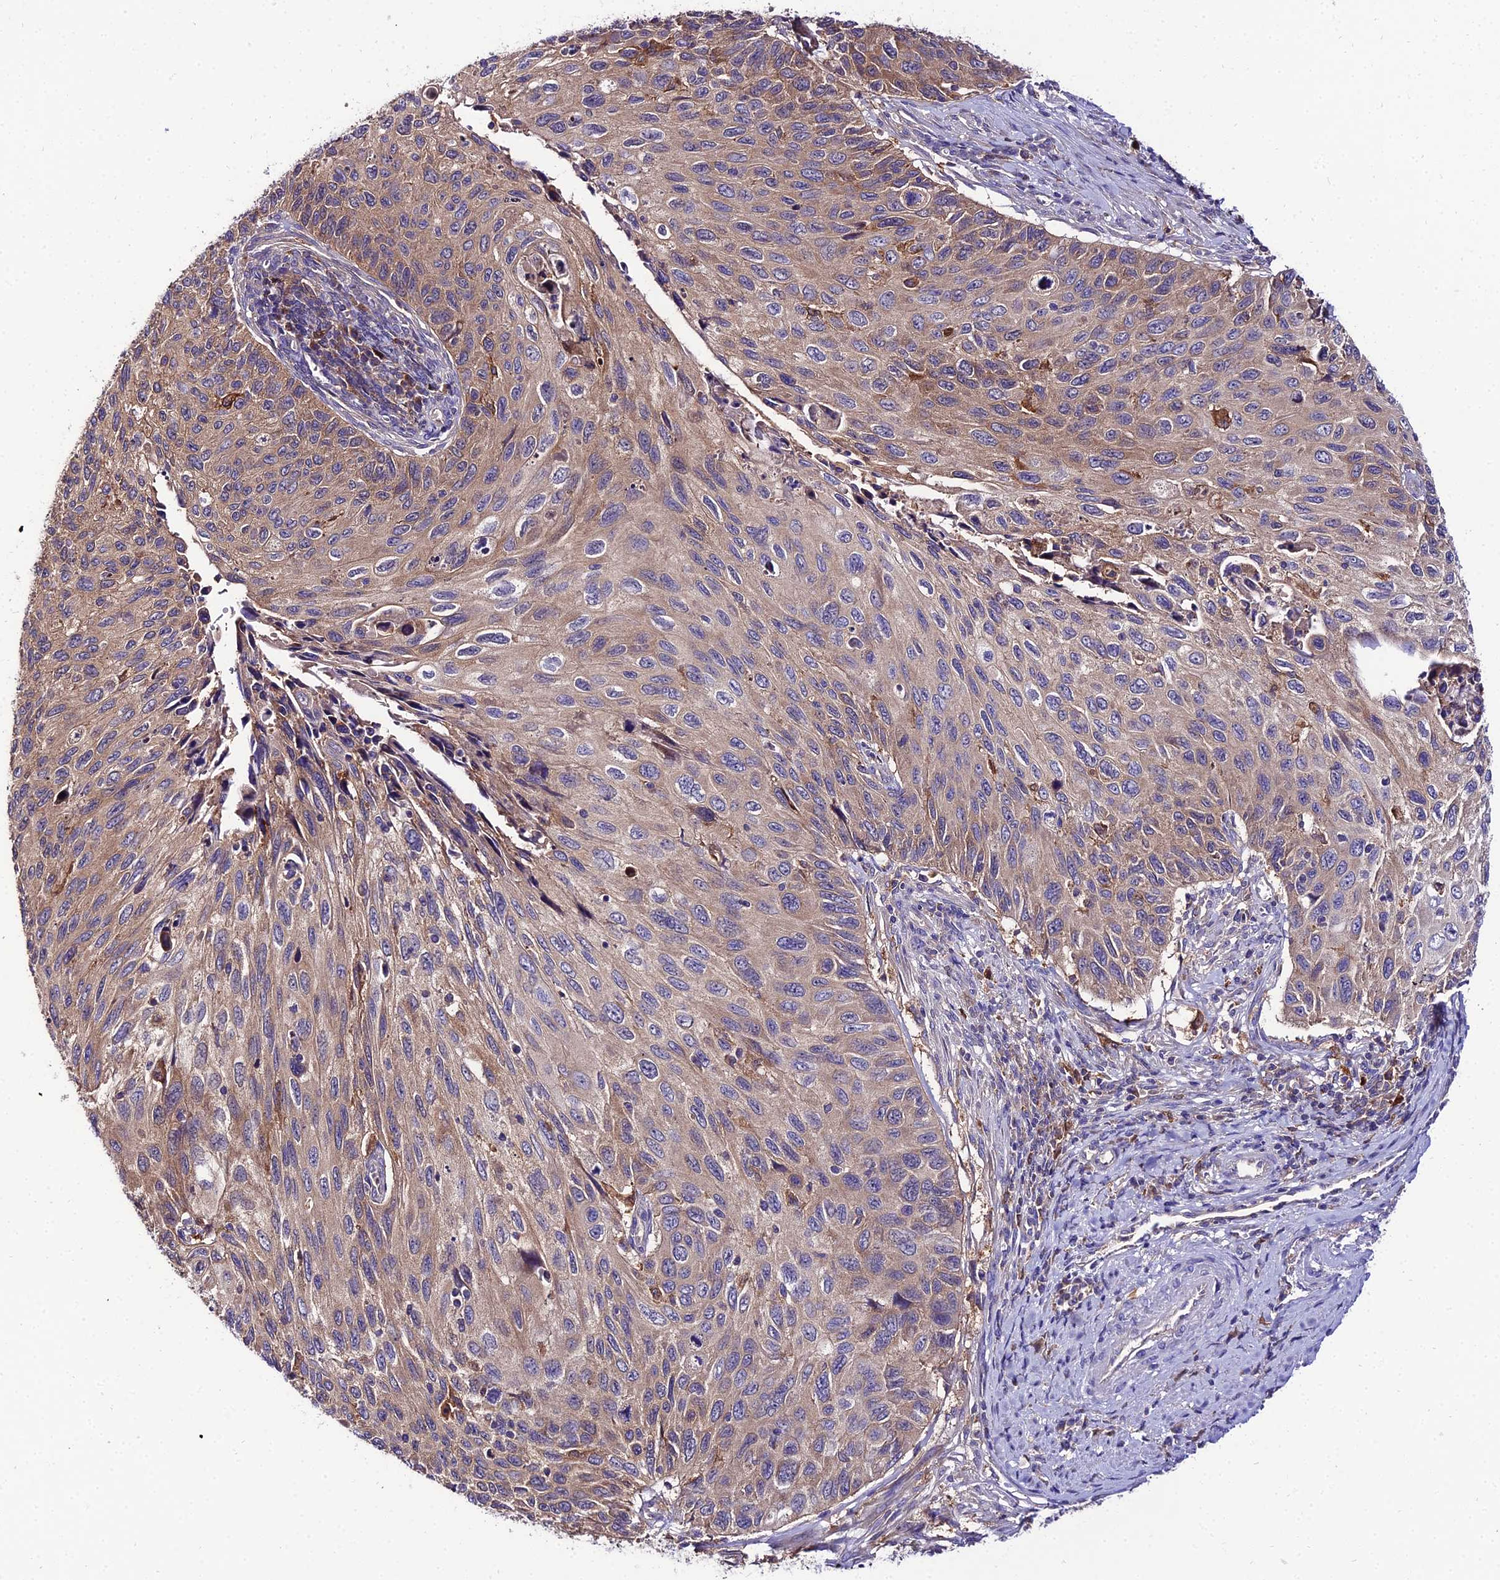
{"staining": {"intensity": "weak", "quantity": ">75%", "location": "cytoplasmic/membranous"}, "tissue": "cervical cancer", "cell_type": "Tumor cells", "image_type": "cancer", "snomed": [{"axis": "morphology", "description": "Squamous cell carcinoma, NOS"}, {"axis": "topography", "description": "Cervix"}], "caption": "Immunohistochemistry staining of cervical squamous cell carcinoma, which shows low levels of weak cytoplasmic/membranous expression in approximately >75% of tumor cells indicating weak cytoplasmic/membranous protein expression. The staining was performed using DAB (3,3'-diaminobenzidine) (brown) for protein detection and nuclei were counterstained in hematoxylin (blue).", "gene": "C2orf69", "patient": {"sex": "female", "age": 70}}